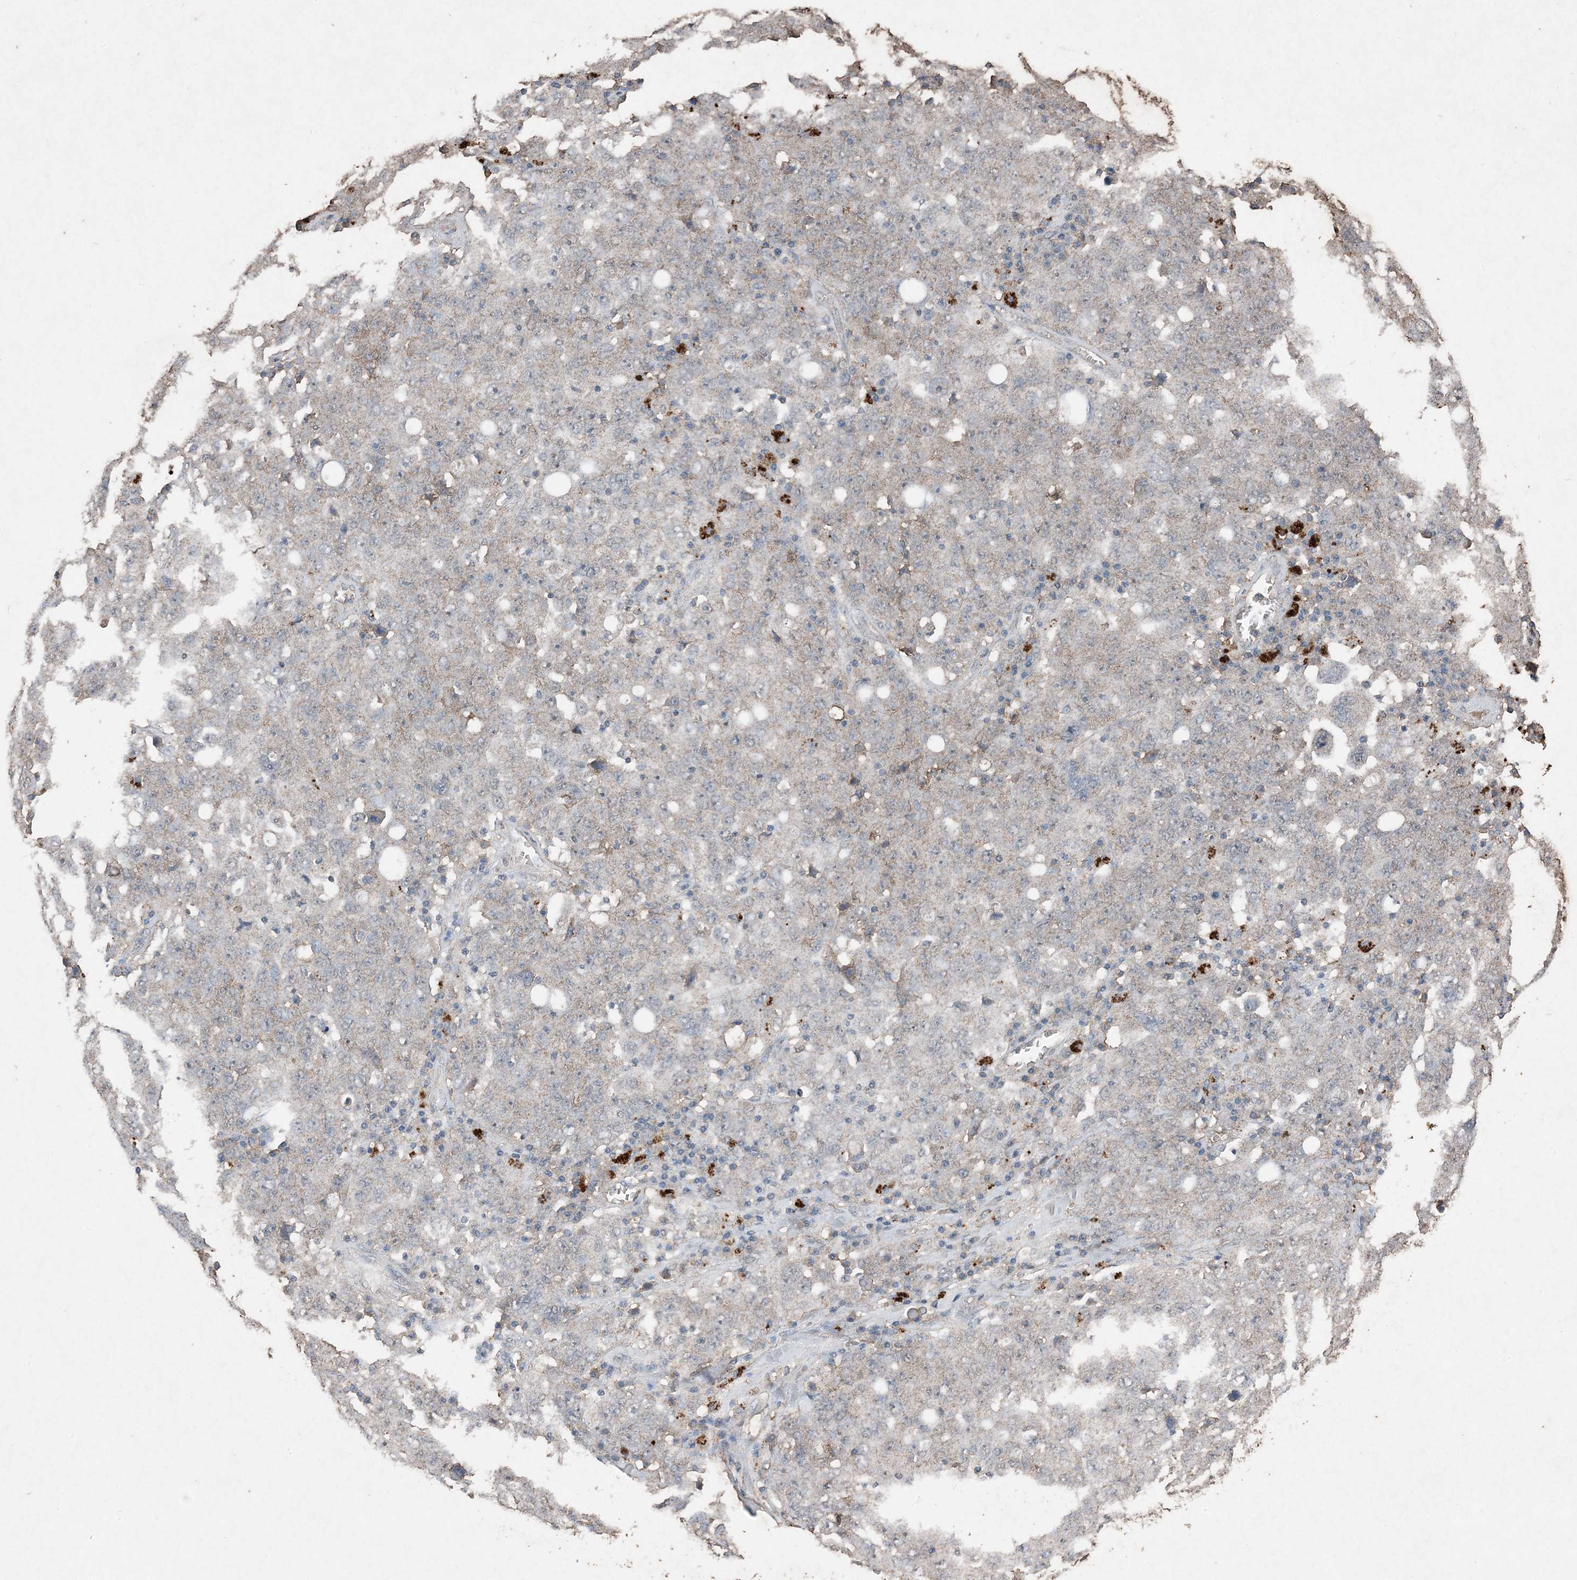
{"staining": {"intensity": "weak", "quantity": "<25%", "location": "cytoplasmic/membranous"}, "tissue": "ovarian cancer", "cell_type": "Tumor cells", "image_type": "cancer", "snomed": [{"axis": "morphology", "description": "Carcinoma, endometroid"}, {"axis": "topography", "description": "Ovary"}], "caption": "The immunohistochemistry (IHC) micrograph has no significant staining in tumor cells of ovarian cancer (endometroid carcinoma) tissue.", "gene": "FCN3", "patient": {"sex": "female", "age": 62}}